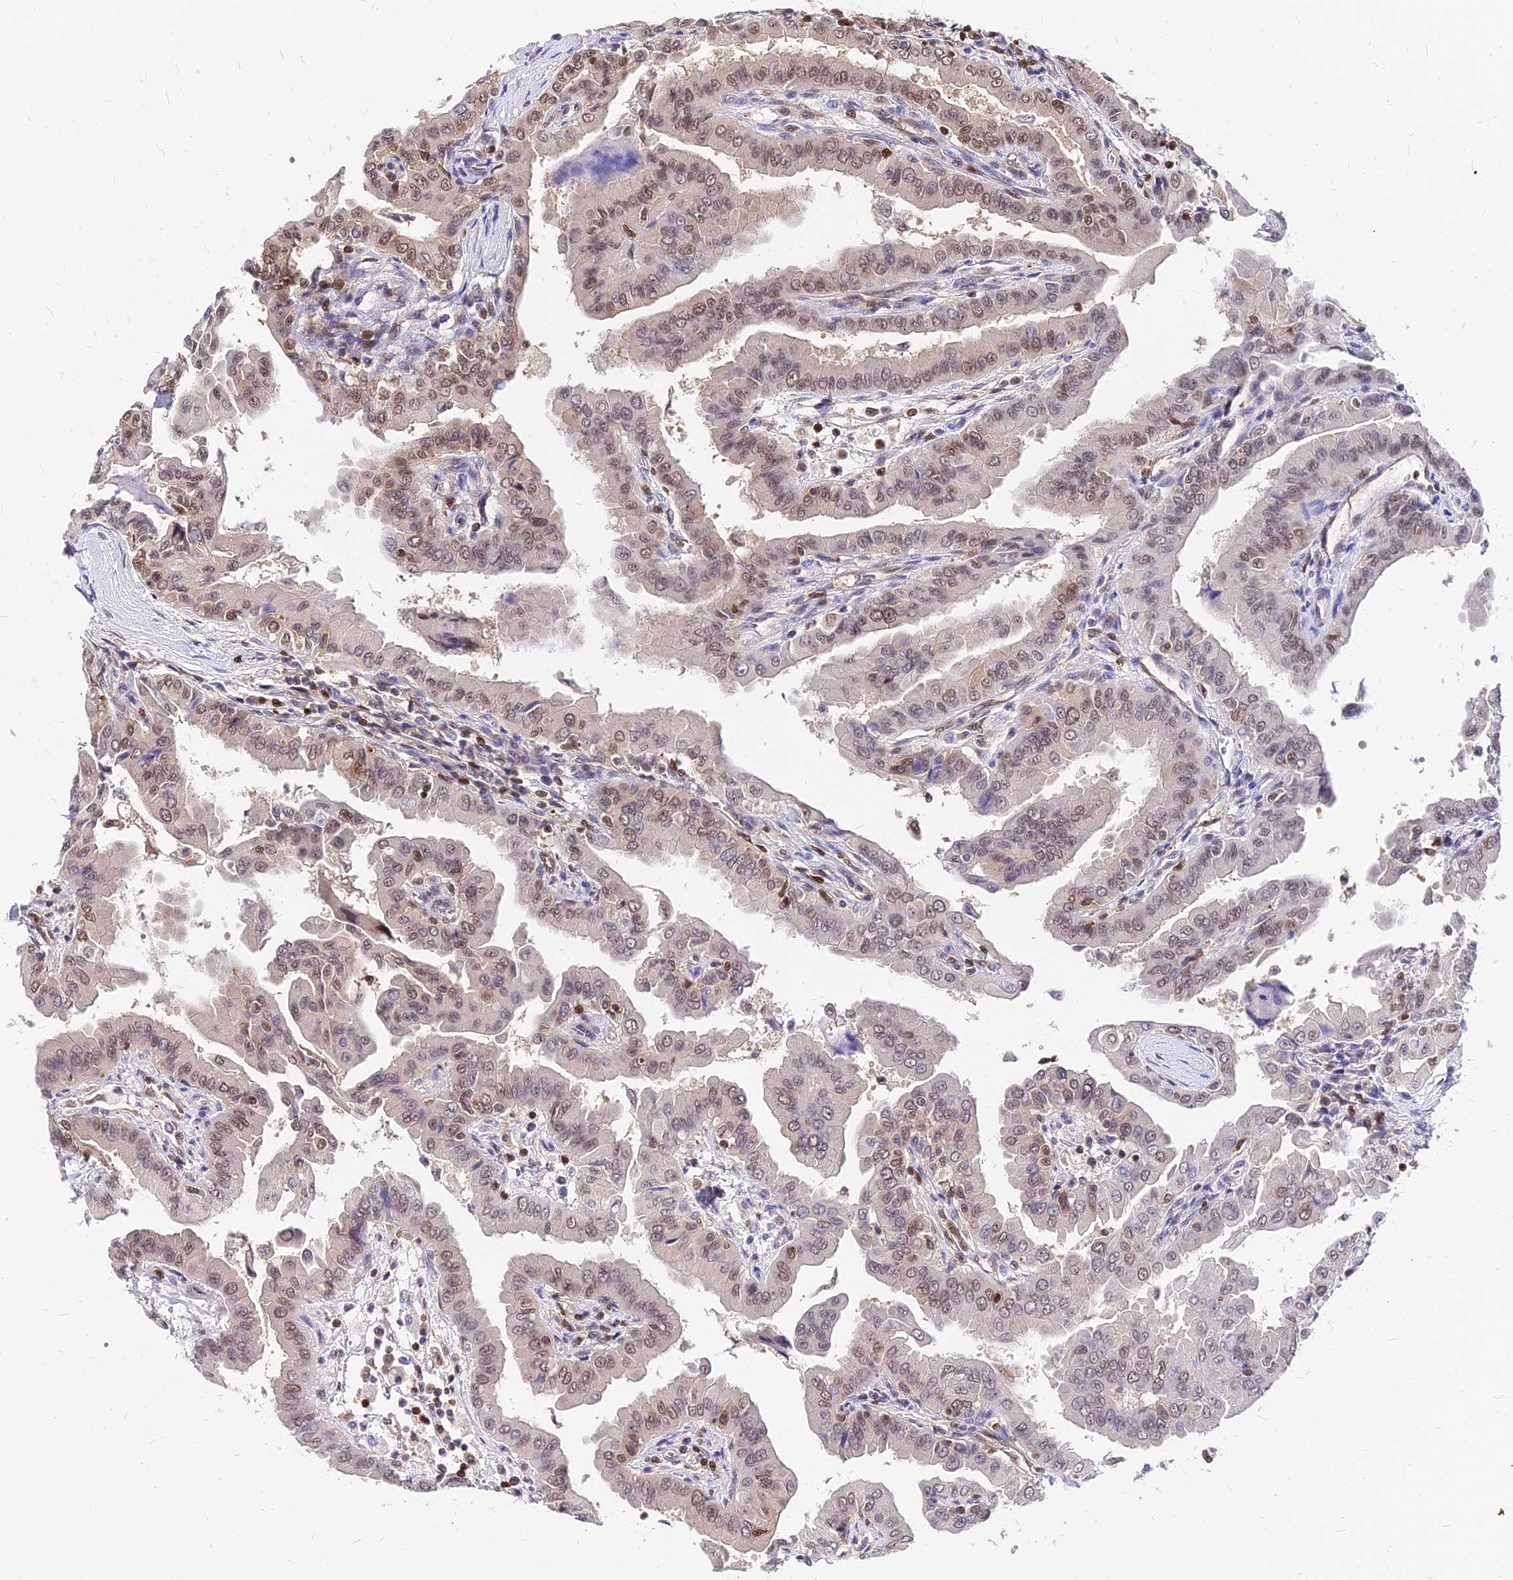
{"staining": {"intensity": "weak", "quantity": "25%-75%", "location": "nuclear"}, "tissue": "thyroid cancer", "cell_type": "Tumor cells", "image_type": "cancer", "snomed": [{"axis": "morphology", "description": "Papillary adenocarcinoma, NOS"}, {"axis": "topography", "description": "Thyroid gland"}], "caption": "Immunohistochemistry histopathology image of human papillary adenocarcinoma (thyroid) stained for a protein (brown), which reveals low levels of weak nuclear staining in about 25%-75% of tumor cells.", "gene": "PAXX", "patient": {"sex": "male", "age": 33}}